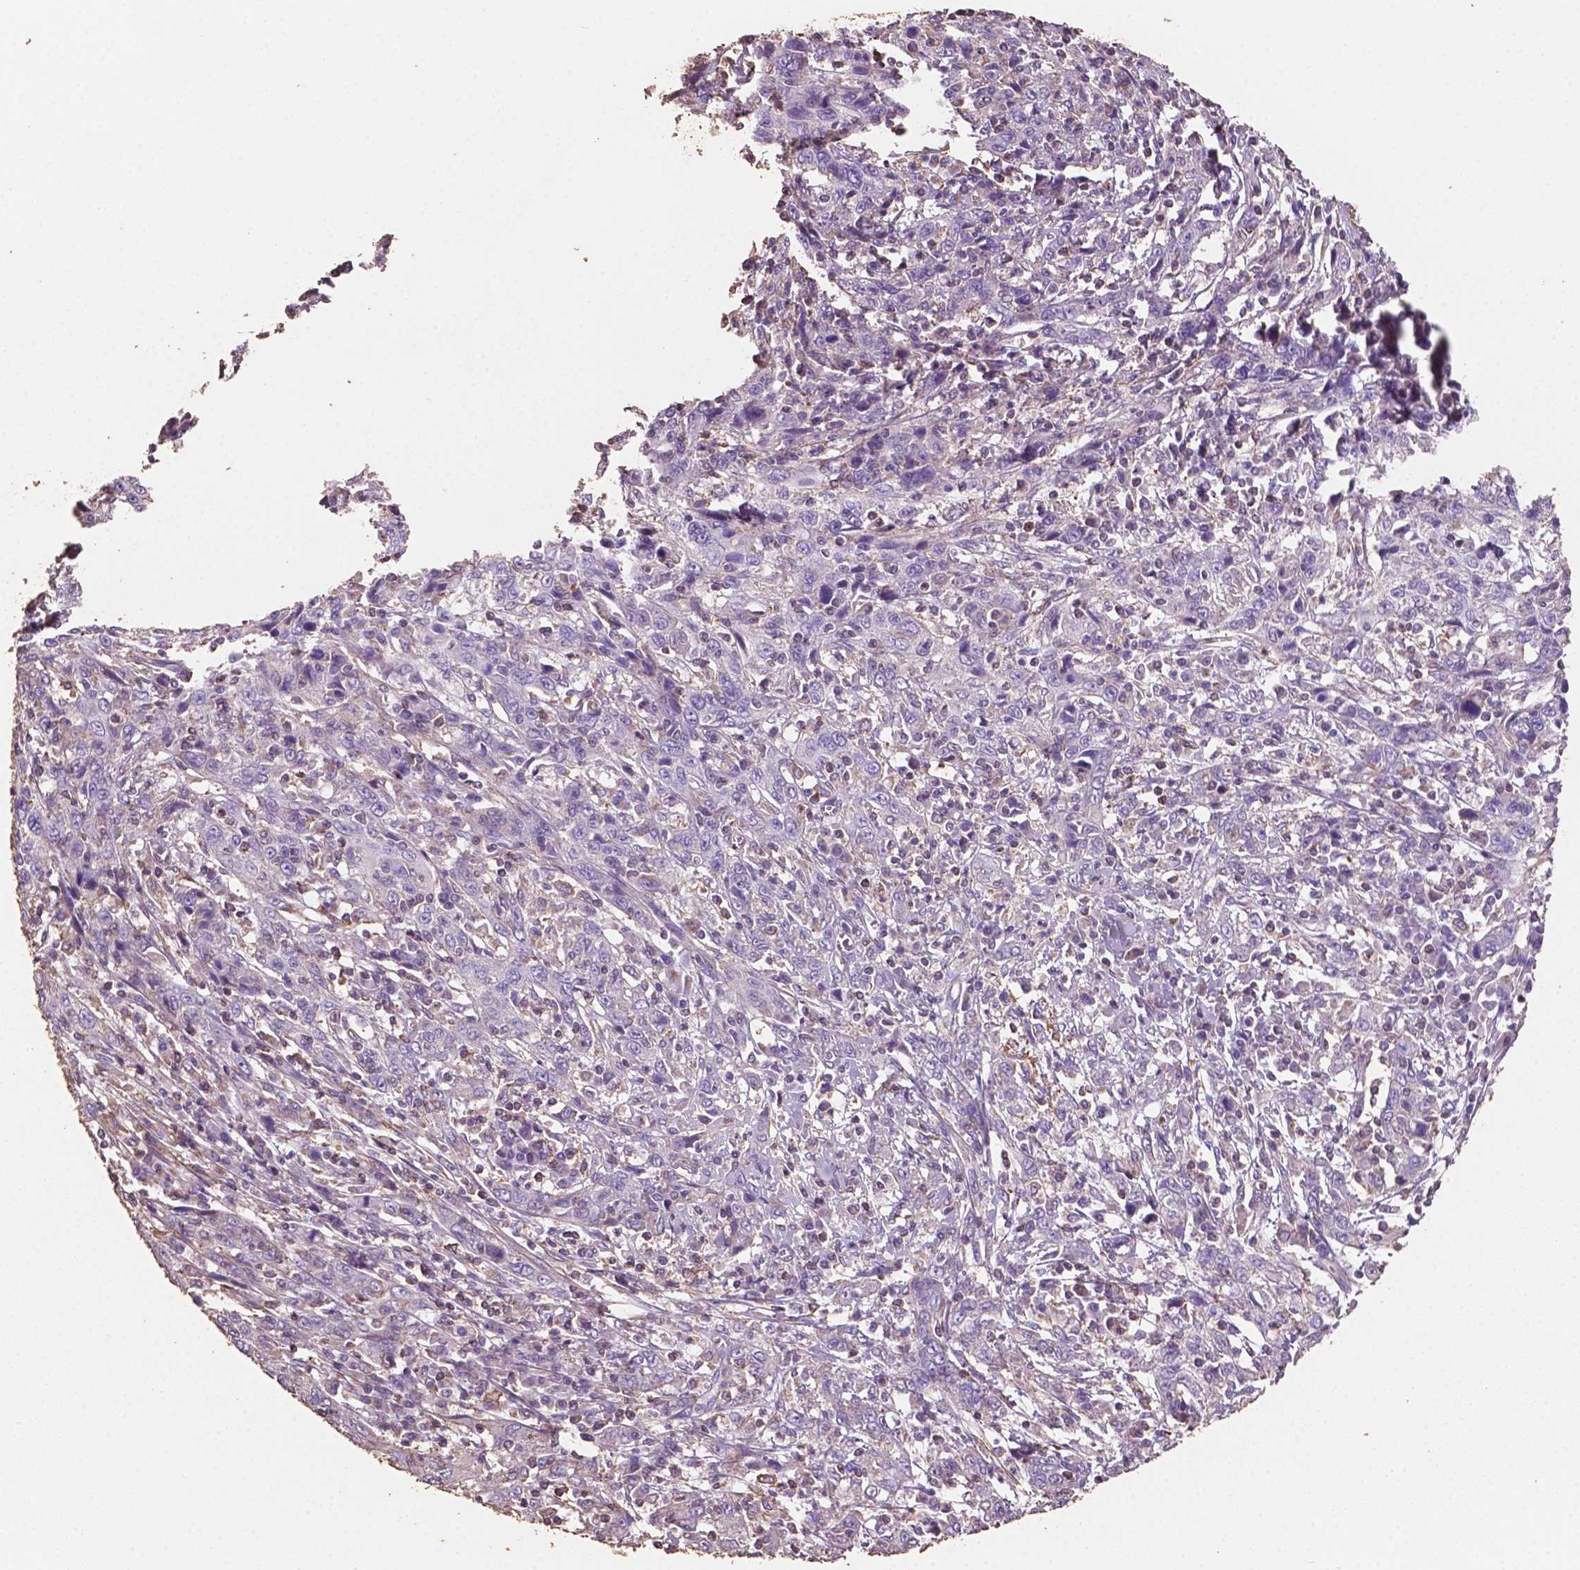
{"staining": {"intensity": "negative", "quantity": "none", "location": "none"}, "tissue": "cervical cancer", "cell_type": "Tumor cells", "image_type": "cancer", "snomed": [{"axis": "morphology", "description": "Squamous cell carcinoma, NOS"}, {"axis": "topography", "description": "Cervix"}], "caption": "This histopathology image is of cervical cancer (squamous cell carcinoma) stained with immunohistochemistry (IHC) to label a protein in brown with the nuclei are counter-stained blue. There is no expression in tumor cells.", "gene": "COMMD4", "patient": {"sex": "female", "age": 46}}